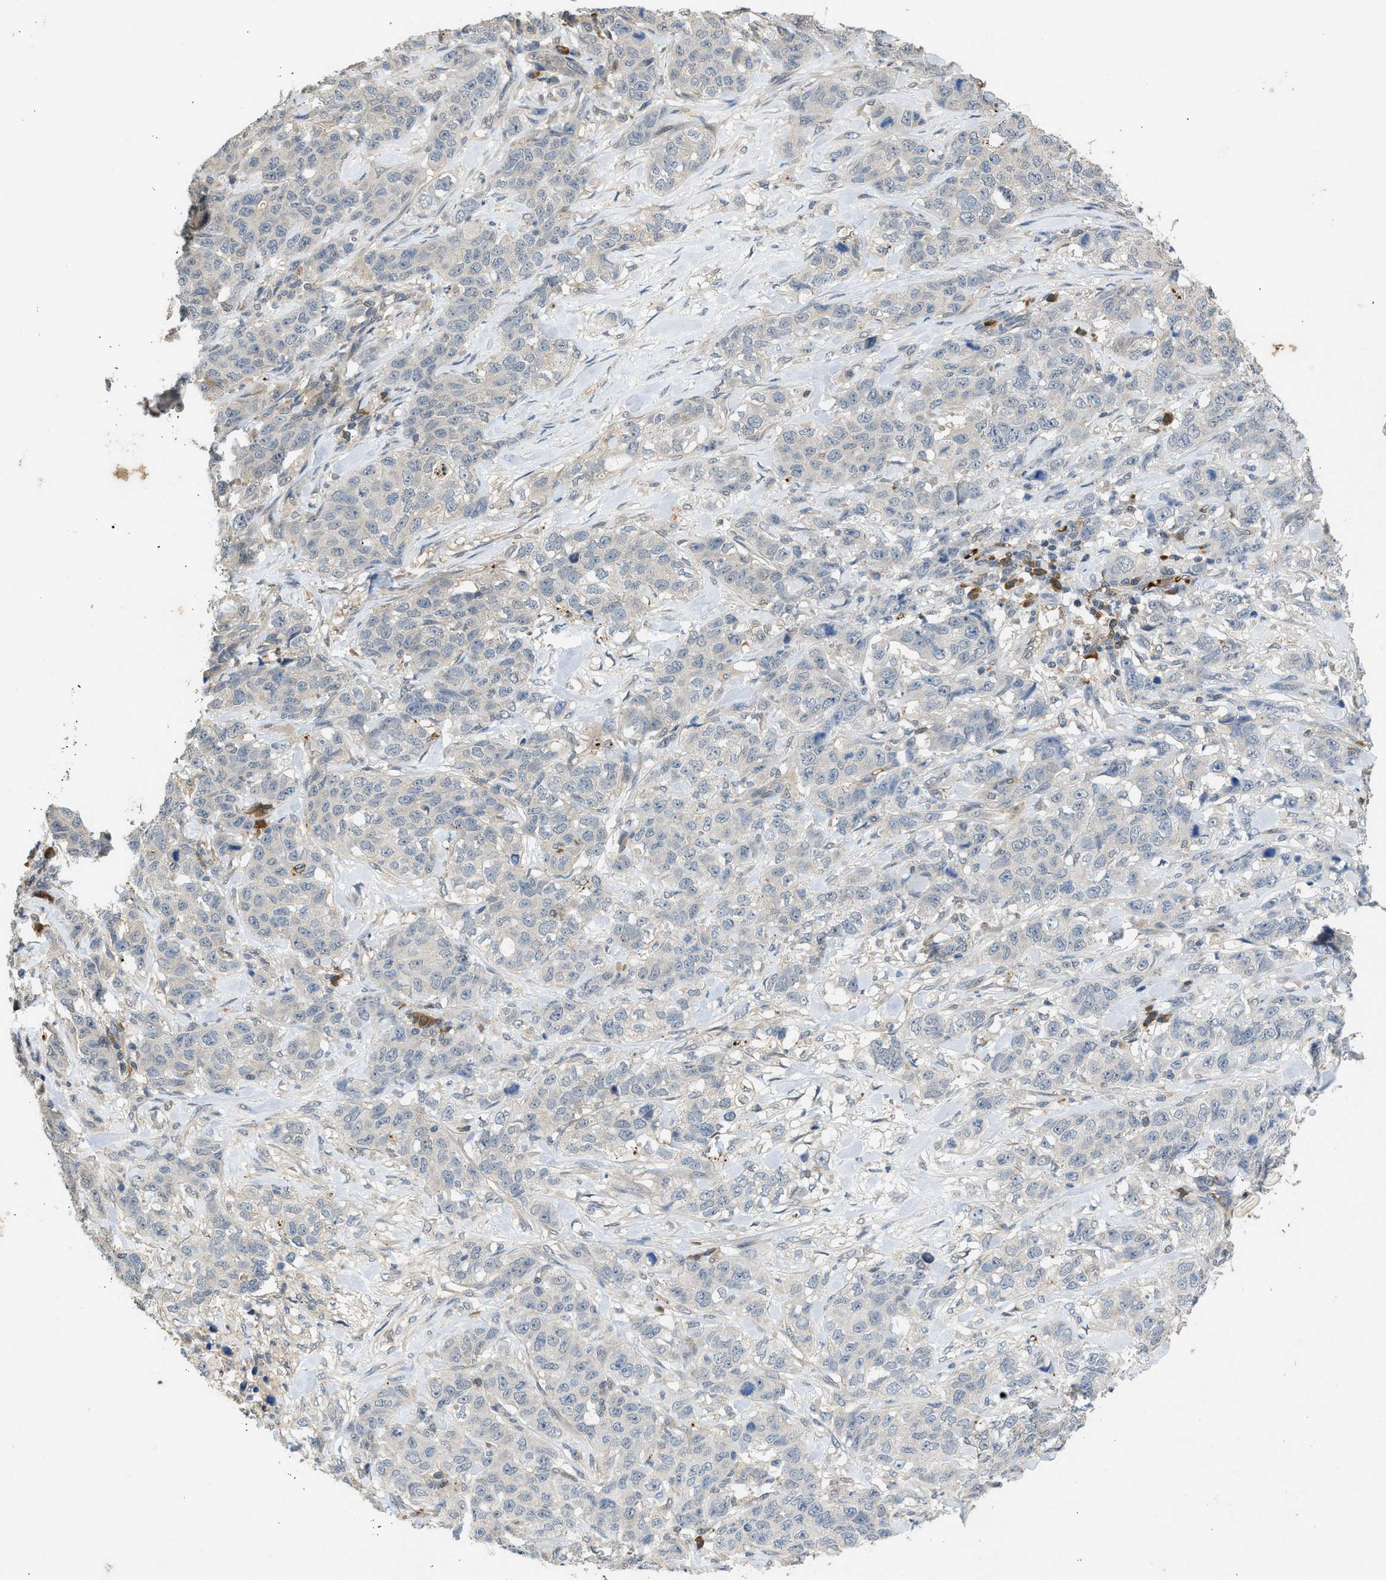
{"staining": {"intensity": "negative", "quantity": "none", "location": "none"}, "tissue": "stomach cancer", "cell_type": "Tumor cells", "image_type": "cancer", "snomed": [{"axis": "morphology", "description": "Adenocarcinoma, NOS"}, {"axis": "topography", "description": "Stomach"}], "caption": "Immunohistochemical staining of stomach adenocarcinoma reveals no significant expression in tumor cells.", "gene": "MAPK7", "patient": {"sex": "male", "age": 48}}